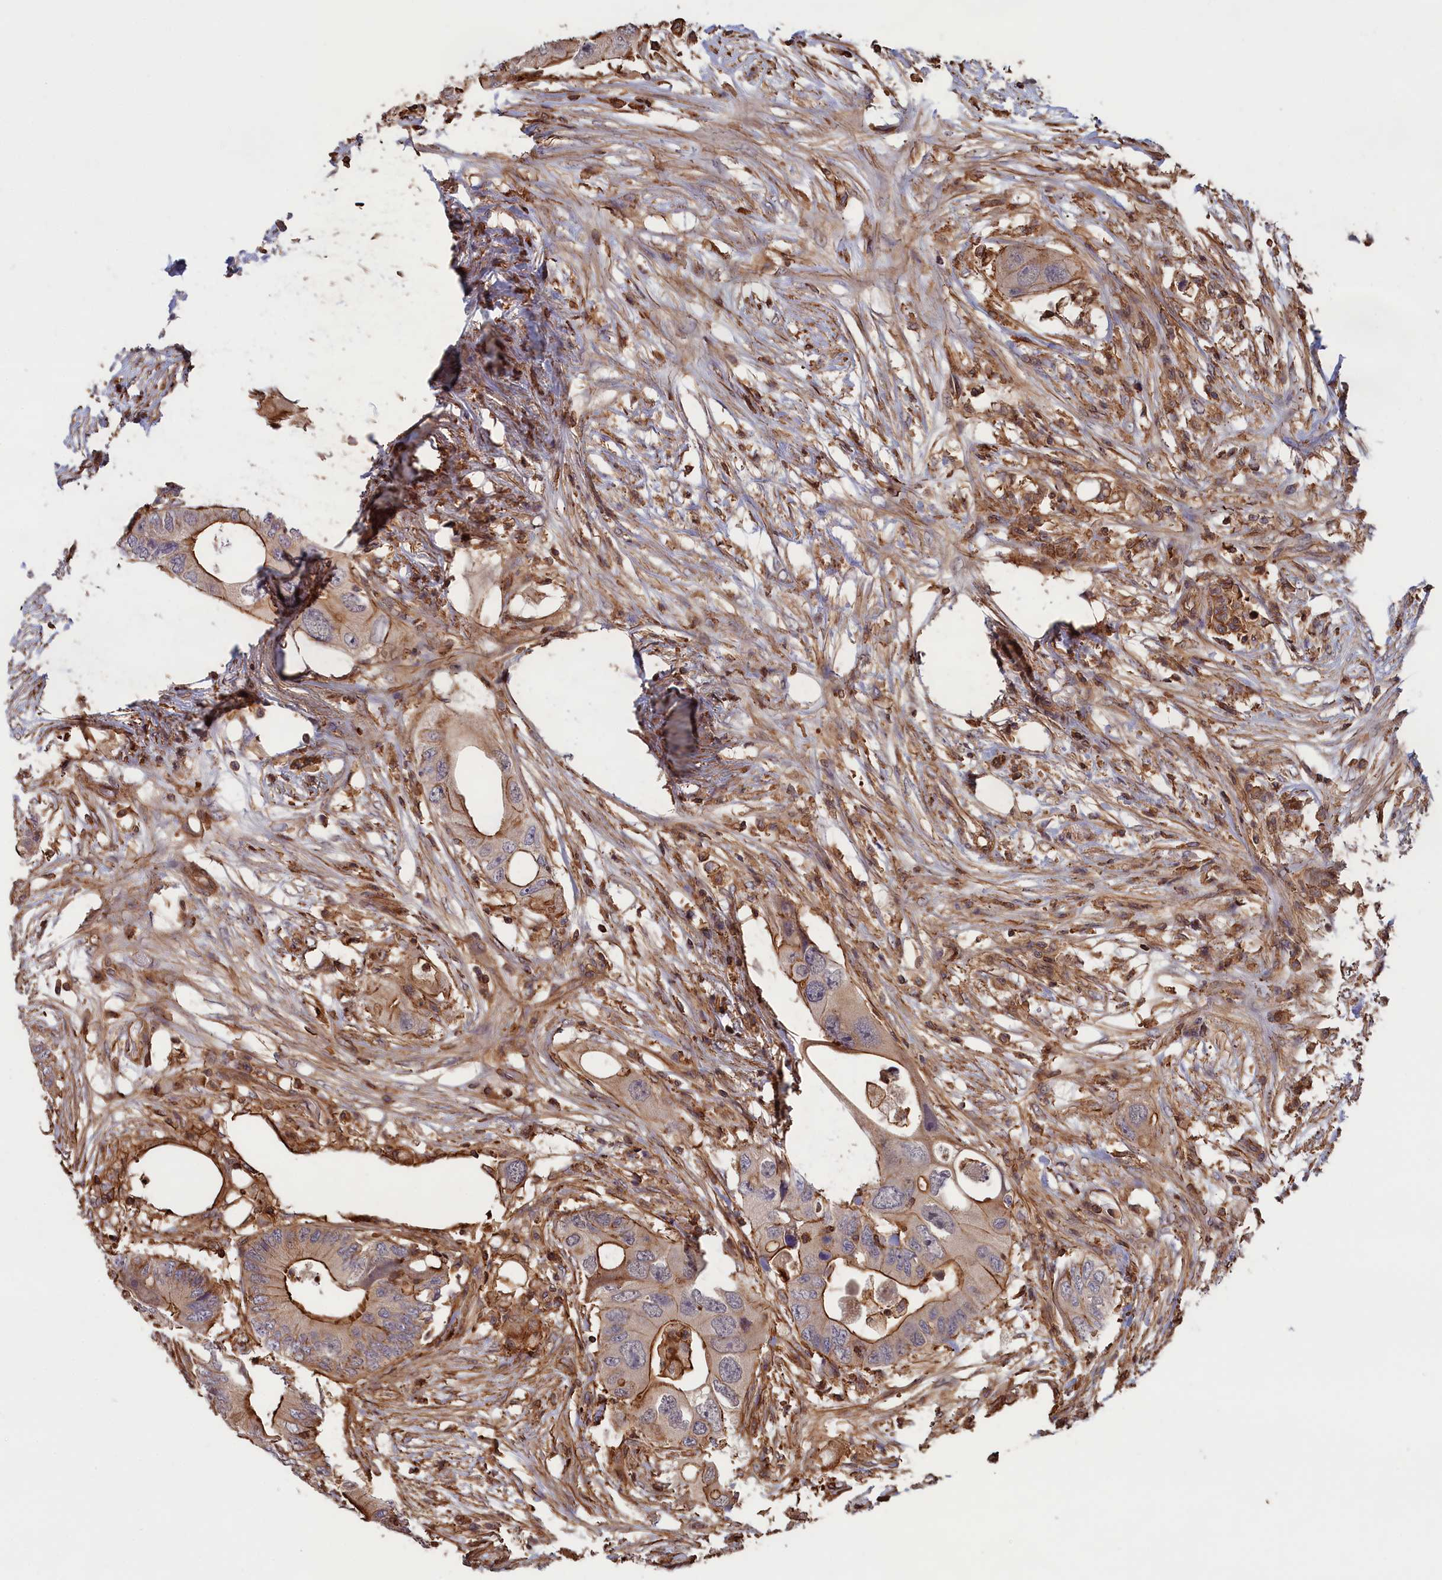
{"staining": {"intensity": "moderate", "quantity": "25%-75%", "location": "cytoplasmic/membranous"}, "tissue": "colorectal cancer", "cell_type": "Tumor cells", "image_type": "cancer", "snomed": [{"axis": "morphology", "description": "Adenocarcinoma, NOS"}, {"axis": "topography", "description": "Colon"}], "caption": "A high-resolution image shows immunohistochemistry staining of adenocarcinoma (colorectal), which reveals moderate cytoplasmic/membranous positivity in about 25%-75% of tumor cells.", "gene": "ANKRD27", "patient": {"sex": "male", "age": 71}}